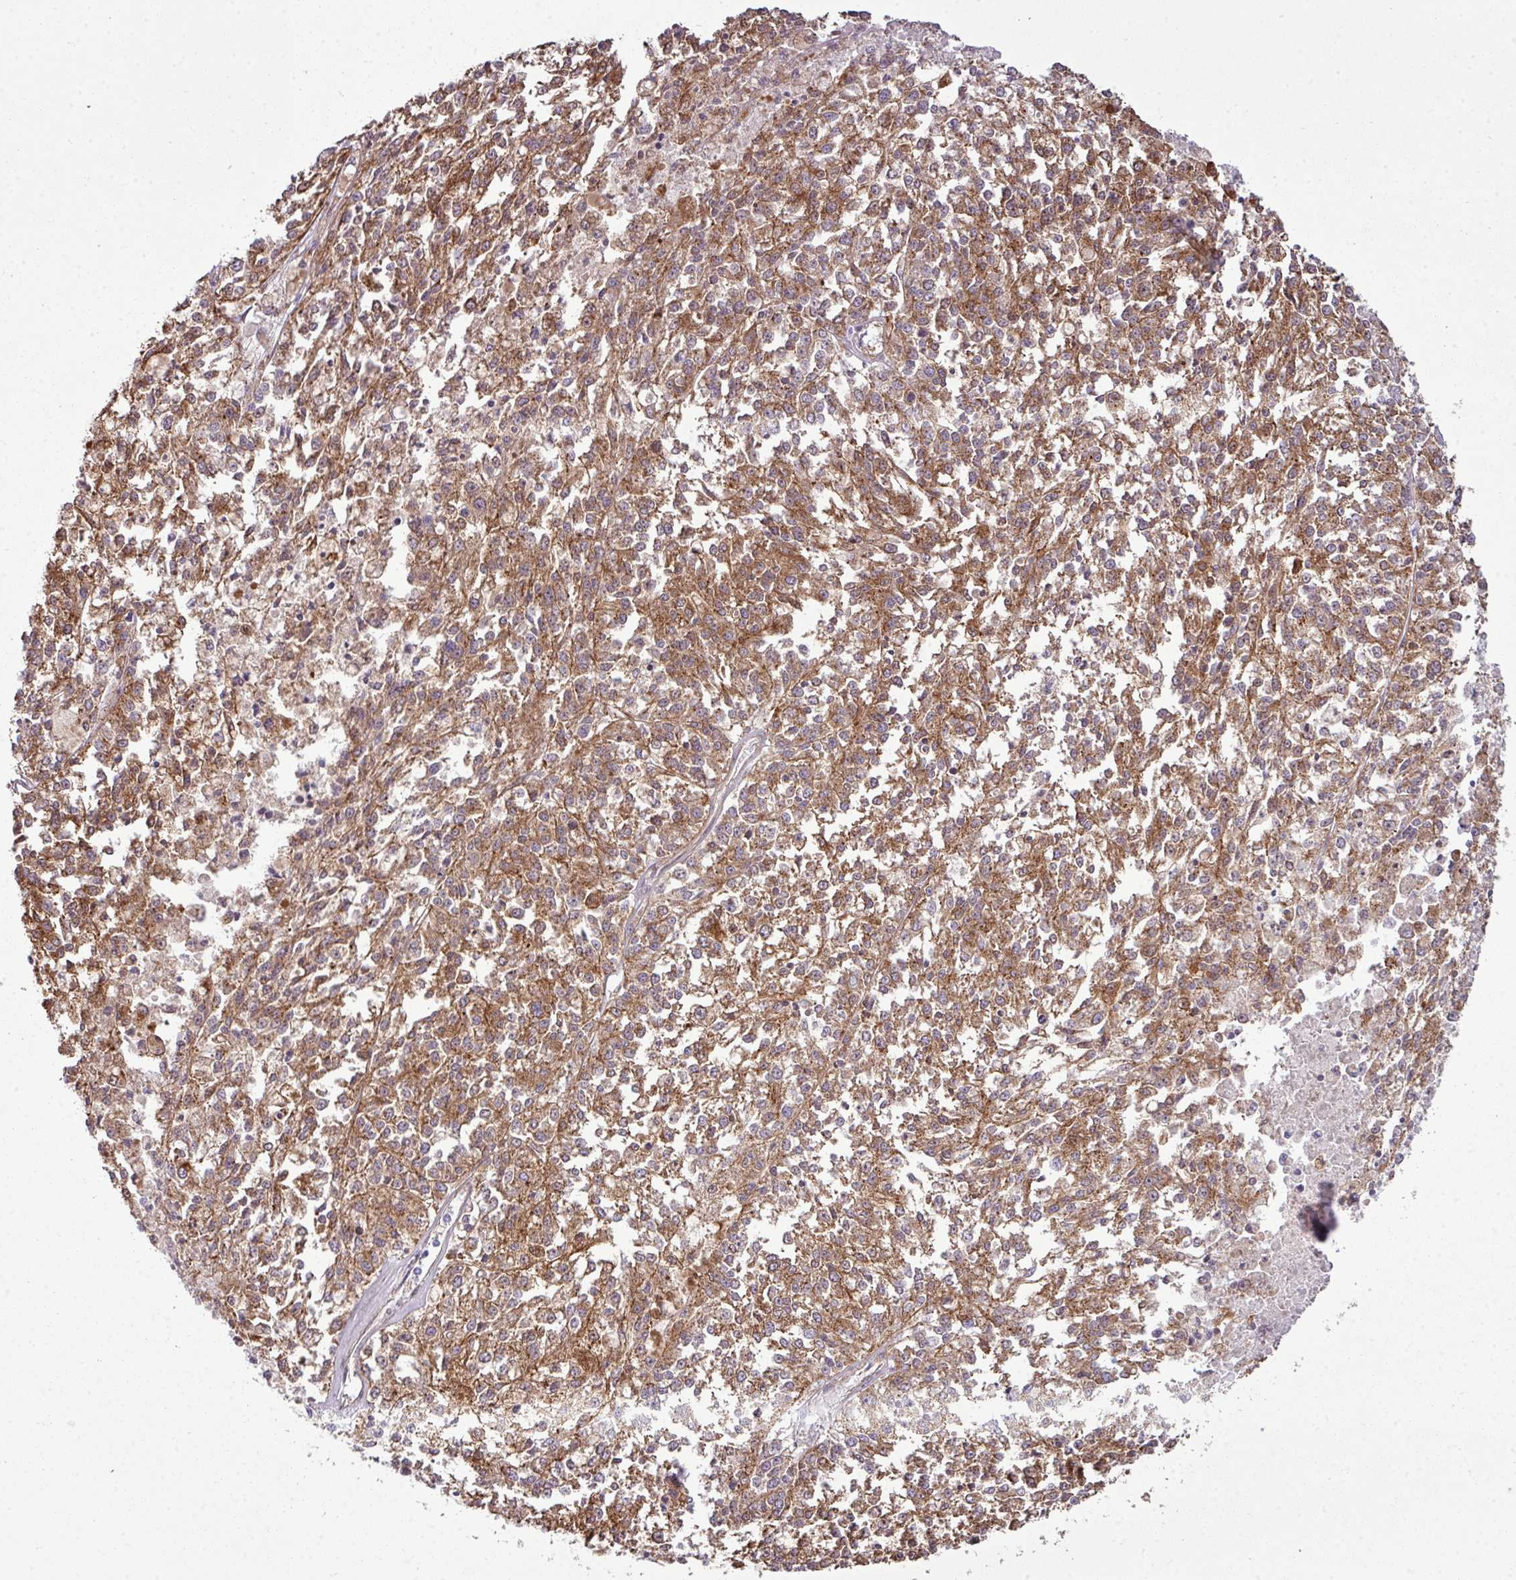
{"staining": {"intensity": "moderate", "quantity": ">75%", "location": "cytoplasmic/membranous"}, "tissue": "melanoma", "cell_type": "Tumor cells", "image_type": "cancer", "snomed": [{"axis": "morphology", "description": "Malignant melanoma, NOS"}, {"axis": "topography", "description": "Skin"}], "caption": "Malignant melanoma stained for a protein displays moderate cytoplasmic/membranous positivity in tumor cells.", "gene": "COL8A1", "patient": {"sex": "female", "age": 64}}